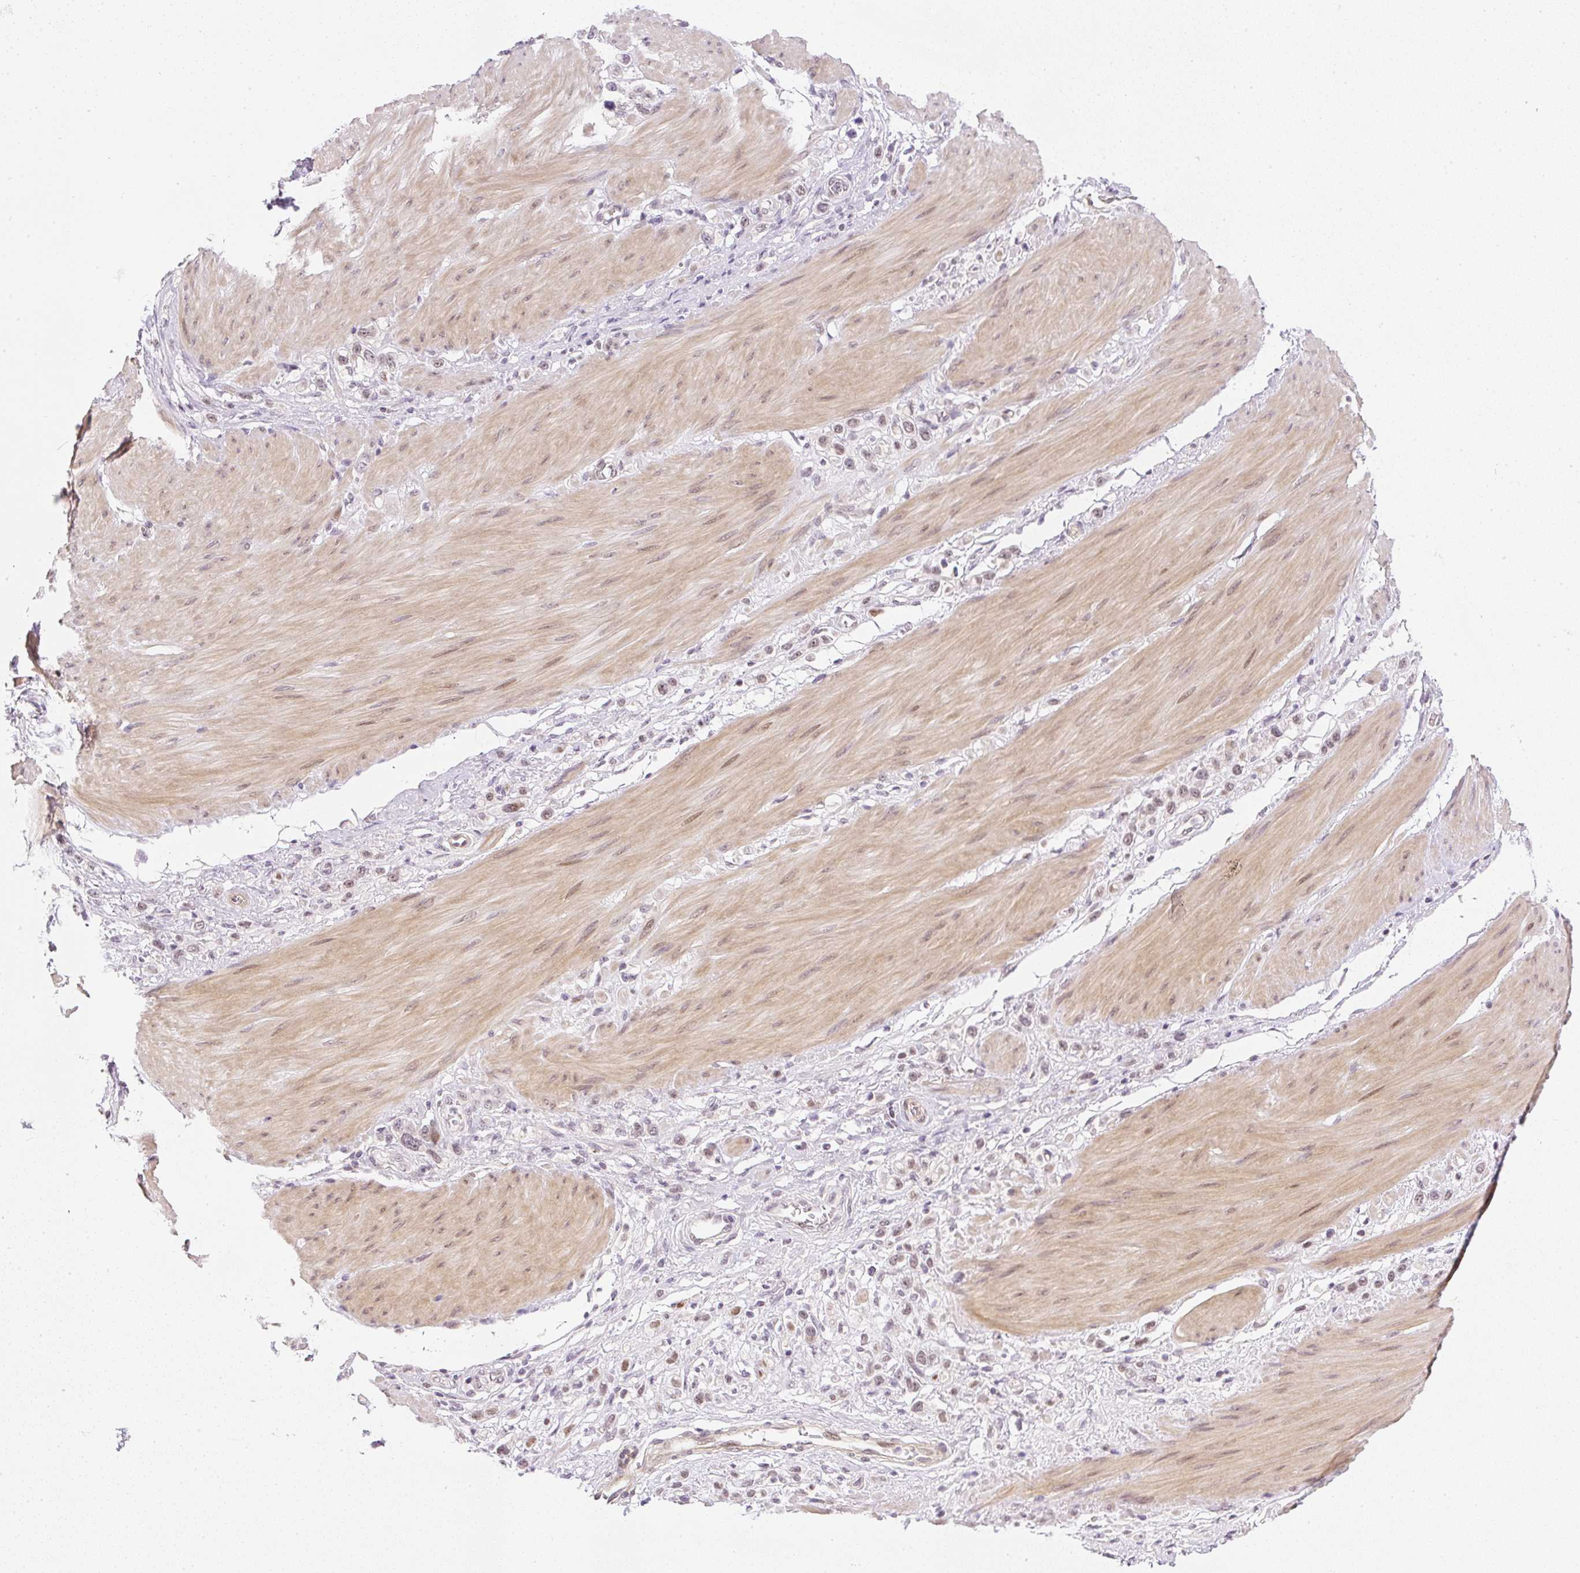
{"staining": {"intensity": "weak", "quantity": ">75%", "location": "nuclear"}, "tissue": "stomach cancer", "cell_type": "Tumor cells", "image_type": "cancer", "snomed": [{"axis": "morphology", "description": "Adenocarcinoma, NOS"}, {"axis": "topography", "description": "Stomach"}], "caption": "Protein staining of stomach cancer (adenocarcinoma) tissue demonstrates weak nuclear expression in approximately >75% of tumor cells. The staining was performed using DAB (3,3'-diaminobenzidine), with brown indicating positive protein expression. Nuclei are stained blue with hematoxylin.", "gene": "DPPA4", "patient": {"sex": "female", "age": 65}}